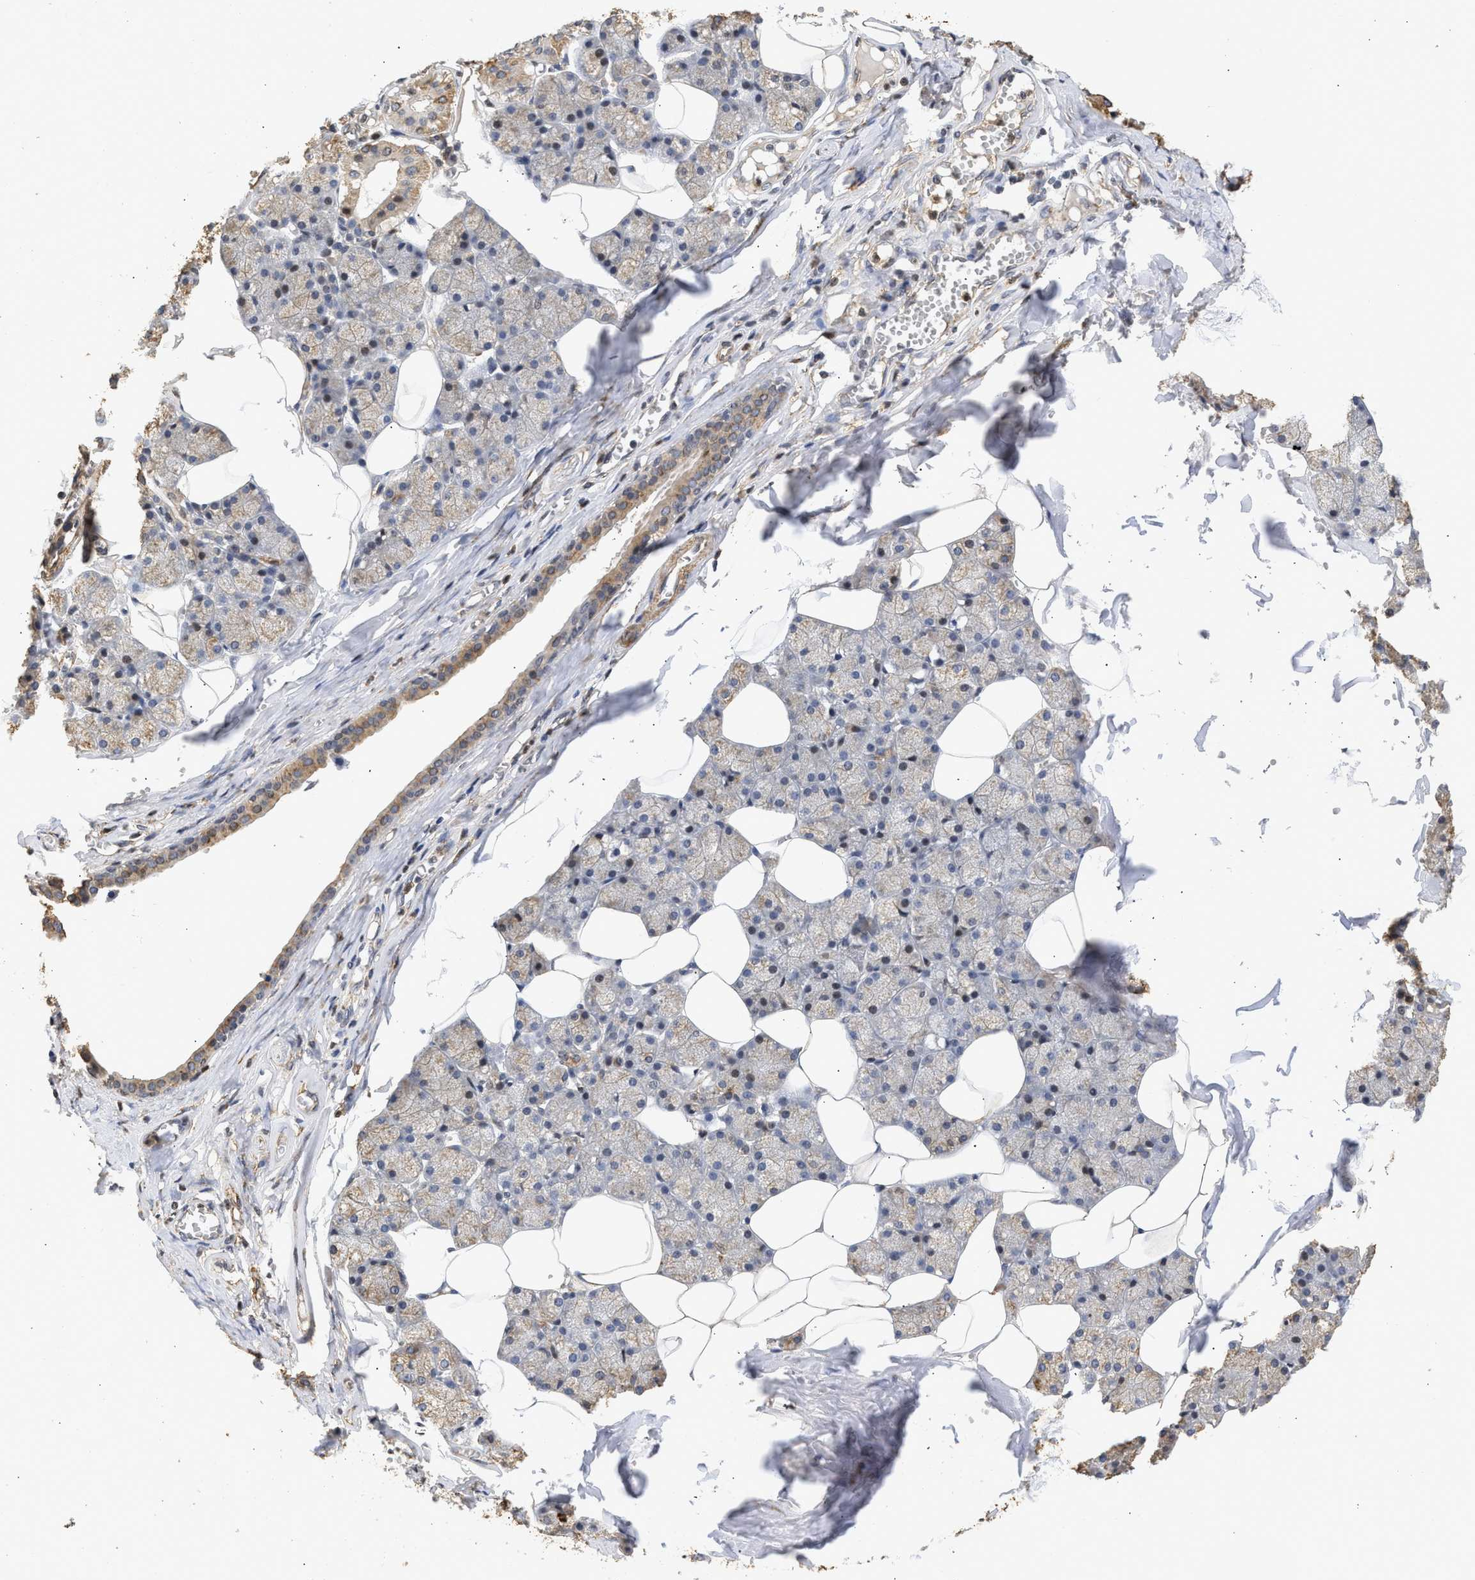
{"staining": {"intensity": "moderate", "quantity": "<25%", "location": "cytoplasmic/membranous"}, "tissue": "salivary gland", "cell_type": "Glandular cells", "image_type": "normal", "snomed": [{"axis": "morphology", "description": "Normal tissue, NOS"}, {"axis": "topography", "description": "Salivary gland"}], "caption": "High-power microscopy captured an immunohistochemistry image of normal salivary gland, revealing moderate cytoplasmic/membranous staining in approximately <25% of glandular cells.", "gene": "ENSG00000142539", "patient": {"sex": "male", "age": 62}}